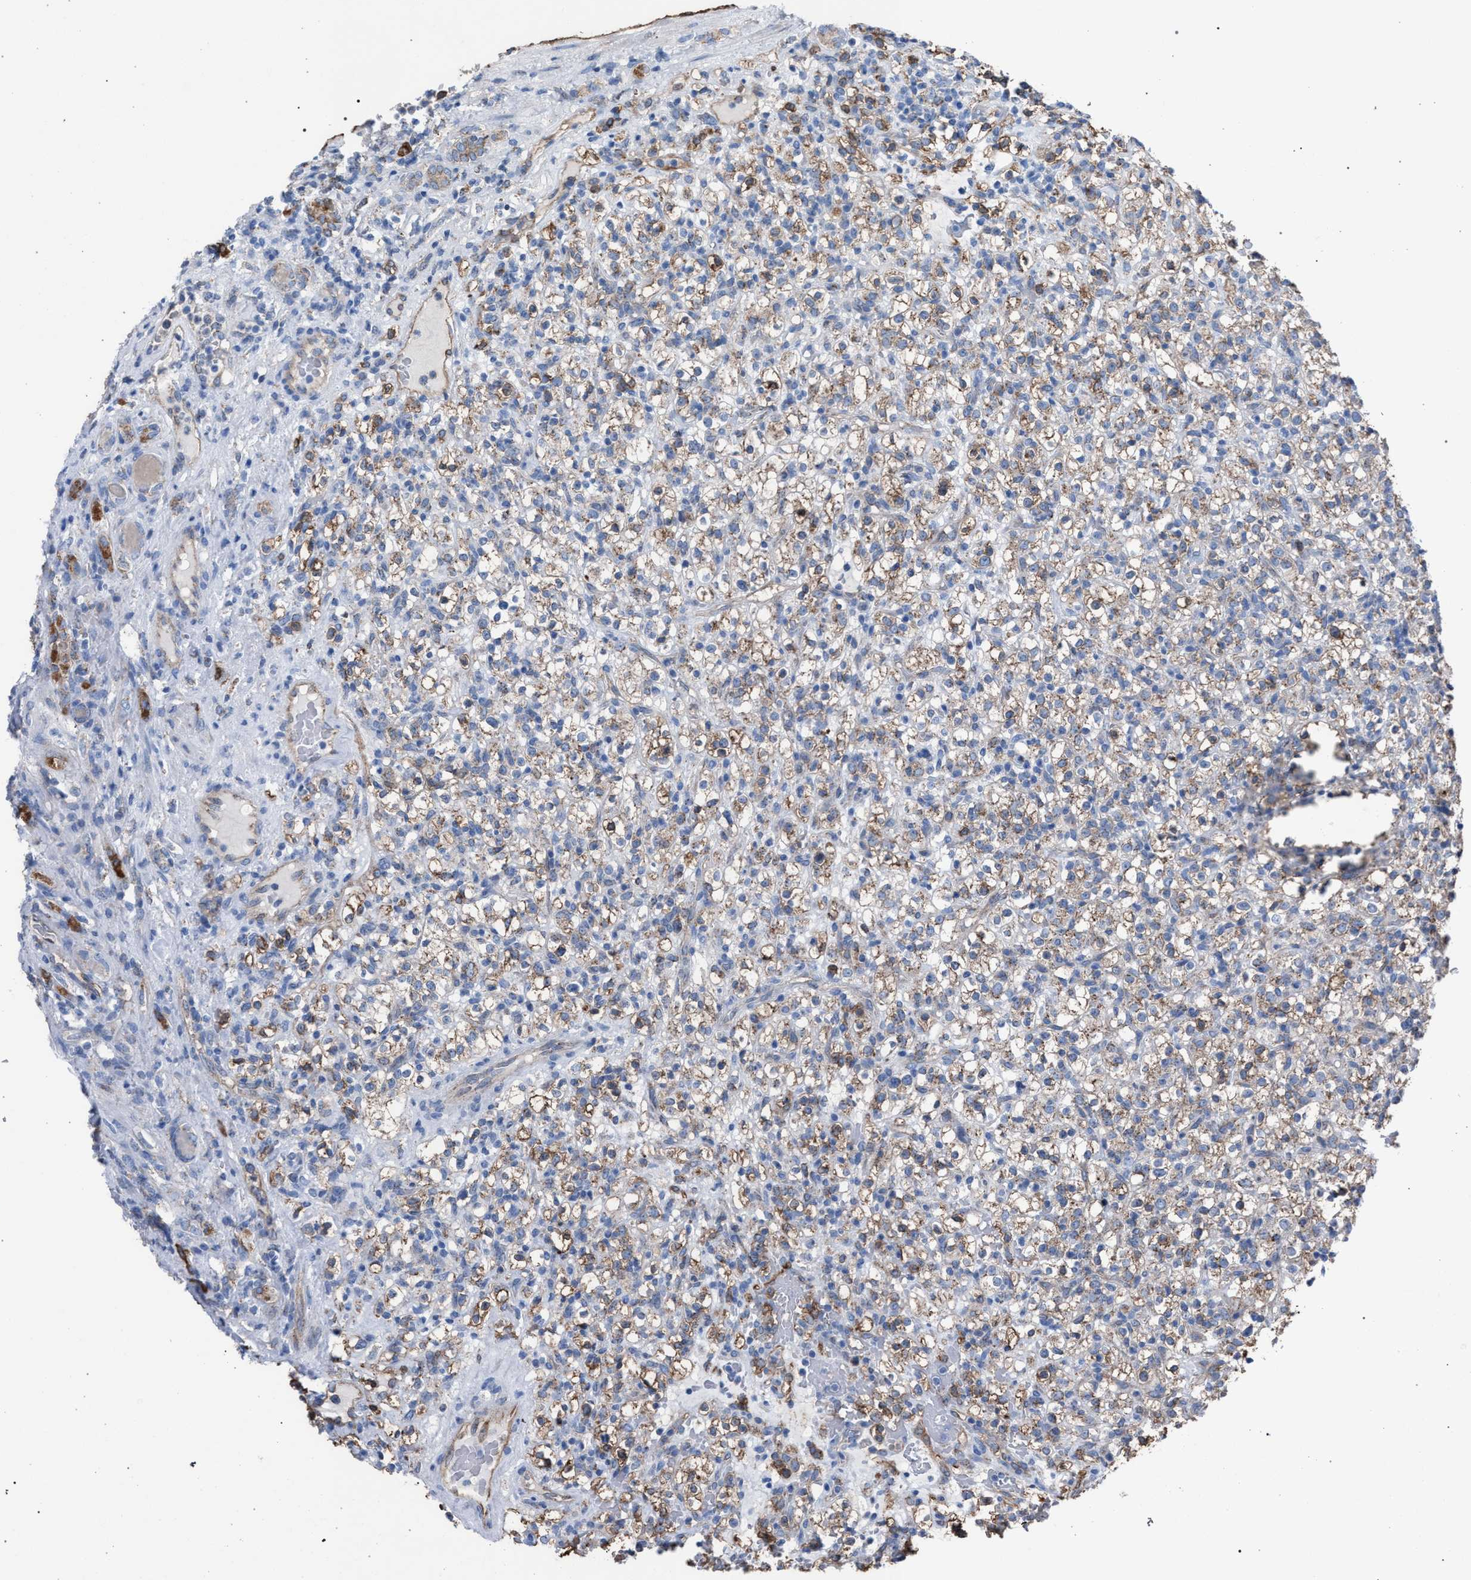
{"staining": {"intensity": "weak", "quantity": ">75%", "location": "cytoplasmic/membranous"}, "tissue": "renal cancer", "cell_type": "Tumor cells", "image_type": "cancer", "snomed": [{"axis": "morphology", "description": "Normal tissue, NOS"}, {"axis": "morphology", "description": "Adenocarcinoma, NOS"}, {"axis": "topography", "description": "Kidney"}], "caption": "IHC of renal adenocarcinoma exhibits low levels of weak cytoplasmic/membranous staining in about >75% of tumor cells. The staining was performed using DAB (3,3'-diaminobenzidine), with brown indicating positive protein expression. Nuclei are stained blue with hematoxylin.", "gene": "HSD17B4", "patient": {"sex": "female", "age": 72}}